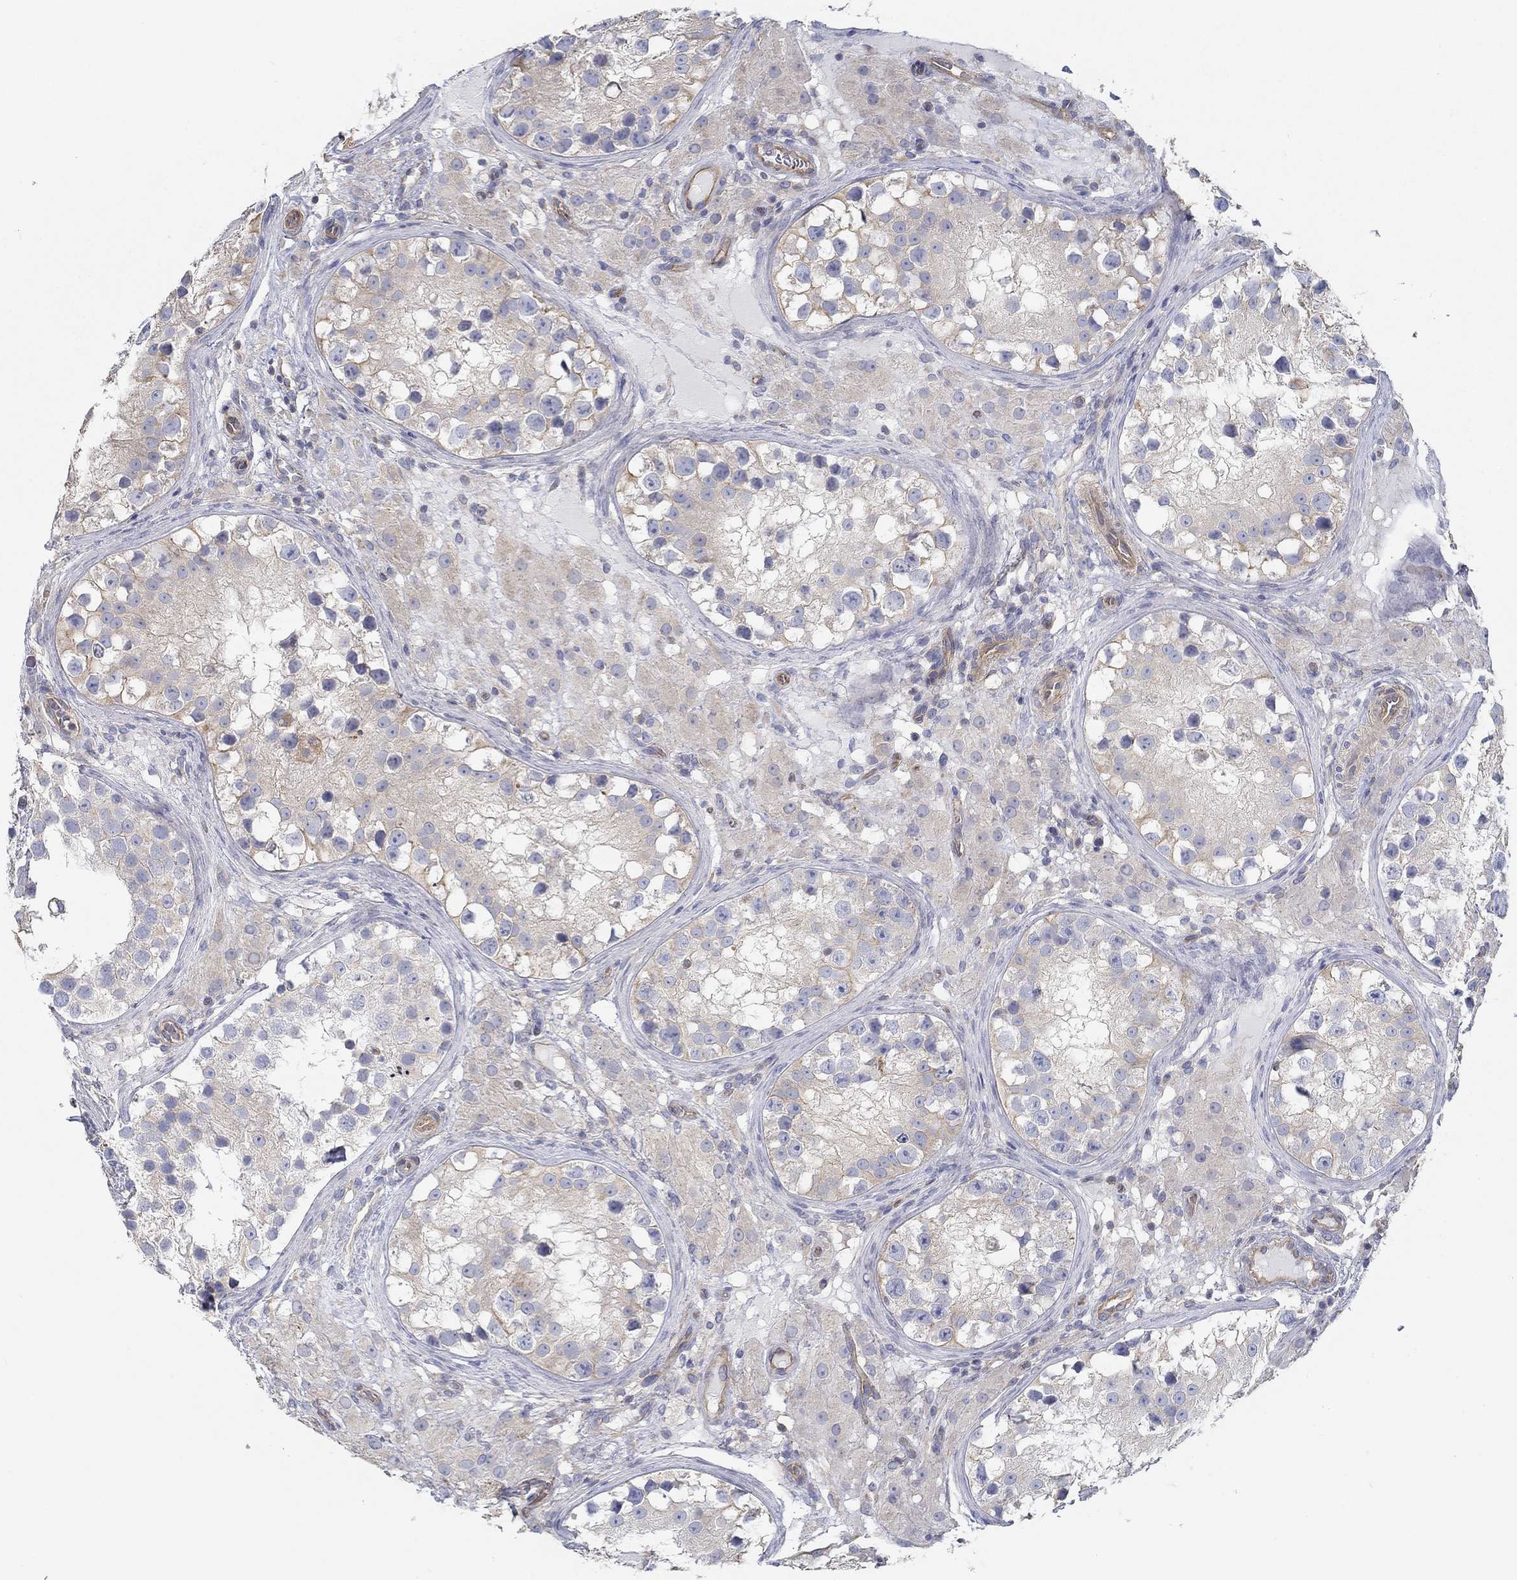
{"staining": {"intensity": "moderate", "quantity": "<25%", "location": "cytoplasmic/membranous"}, "tissue": "testis cancer", "cell_type": "Tumor cells", "image_type": "cancer", "snomed": [{"axis": "morphology", "description": "Carcinoma, Embryonal, NOS"}, {"axis": "topography", "description": "Testis"}], "caption": "IHC image of neoplastic tissue: testis embryonal carcinoma stained using immunohistochemistry (IHC) displays low levels of moderate protein expression localized specifically in the cytoplasmic/membranous of tumor cells, appearing as a cytoplasmic/membranous brown color.", "gene": "BBOF1", "patient": {"sex": "male", "age": 24}}